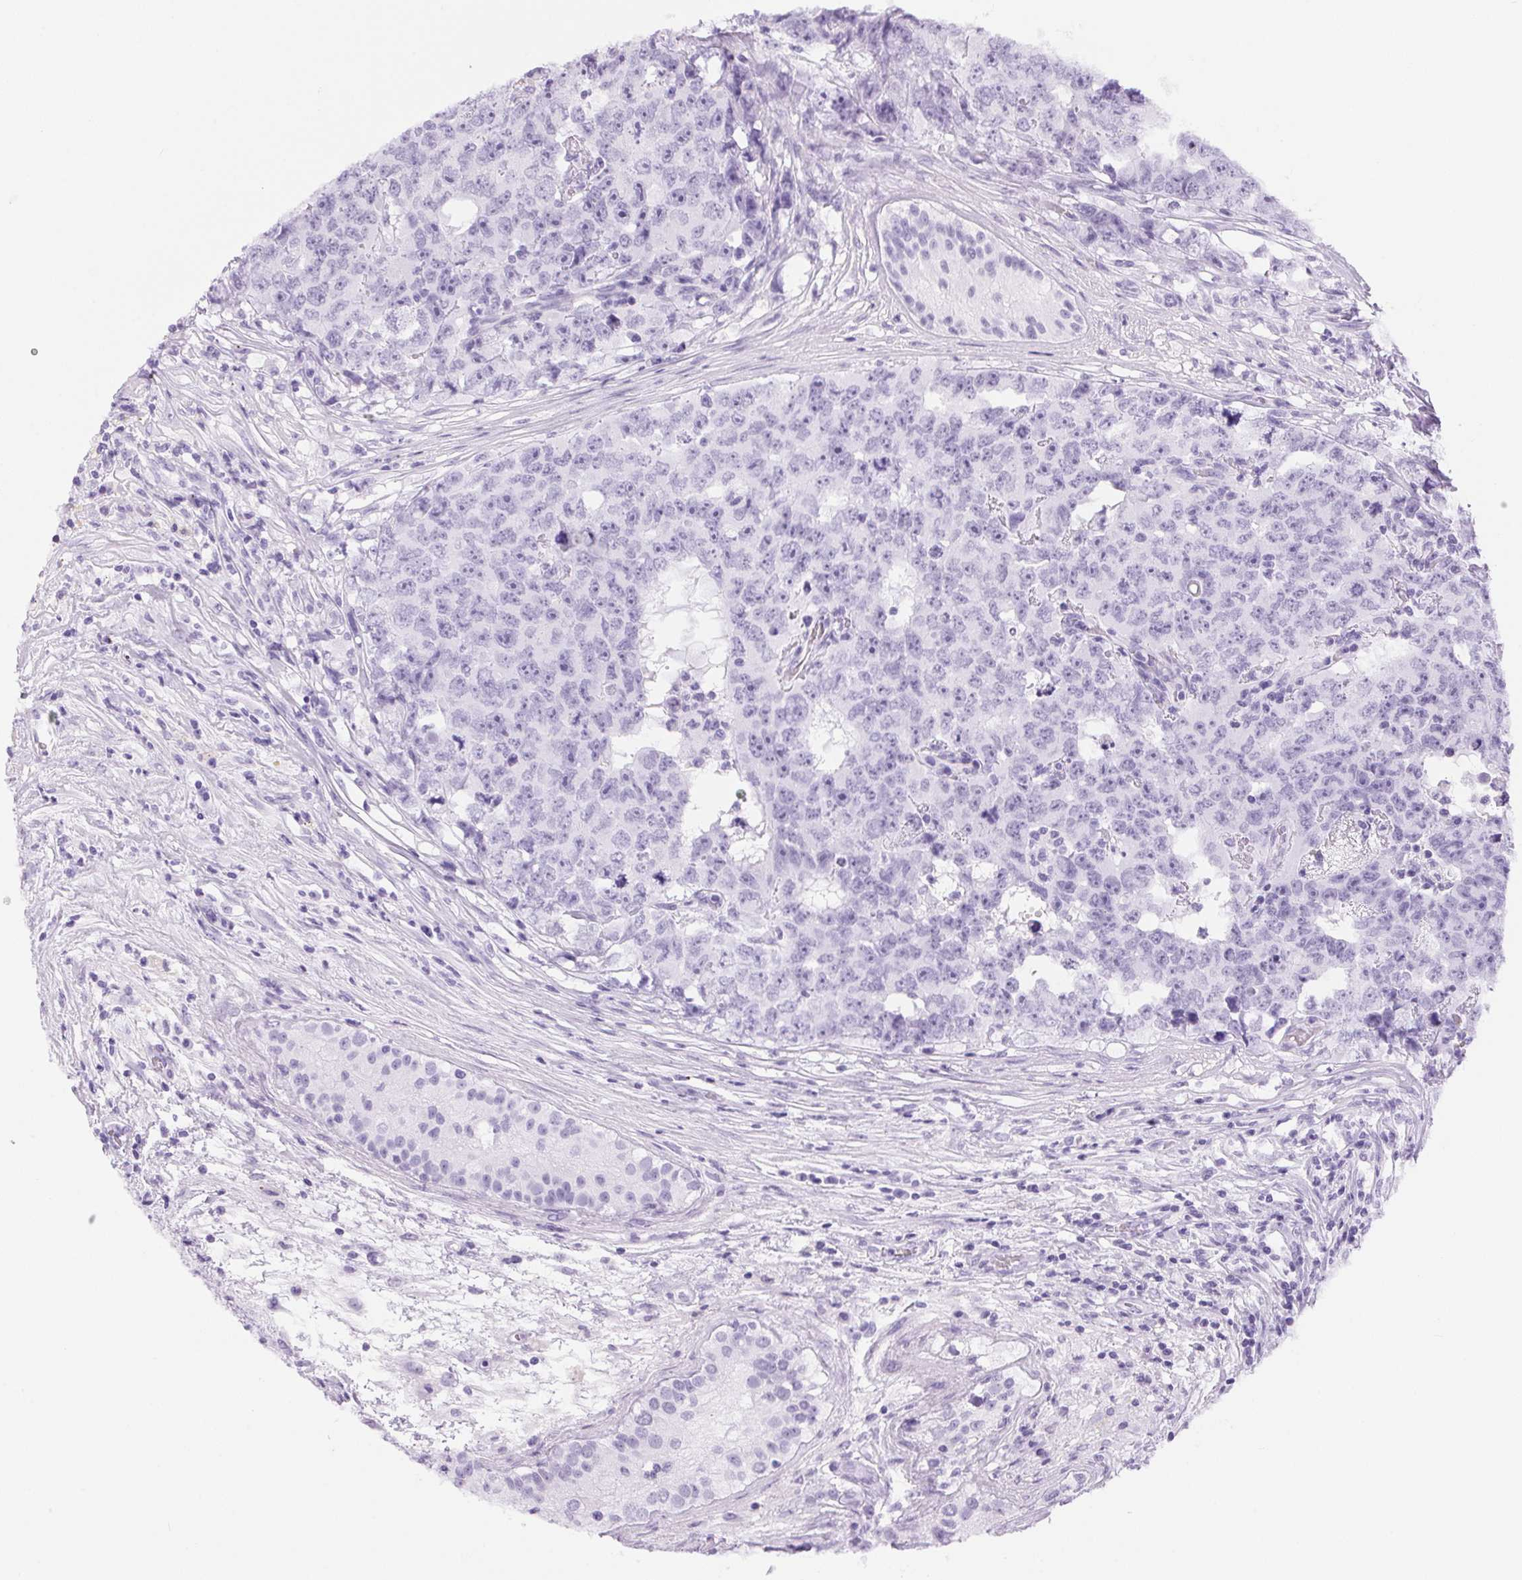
{"staining": {"intensity": "negative", "quantity": "none", "location": "none"}, "tissue": "testis cancer", "cell_type": "Tumor cells", "image_type": "cancer", "snomed": [{"axis": "morphology", "description": "Carcinoma, Embryonal, NOS"}, {"axis": "topography", "description": "Testis"}], "caption": "Testis embryonal carcinoma stained for a protein using immunohistochemistry displays no expression tumor cells.", "gene": "TMEM175", "patient": {"sex": "male", "age": 24}}